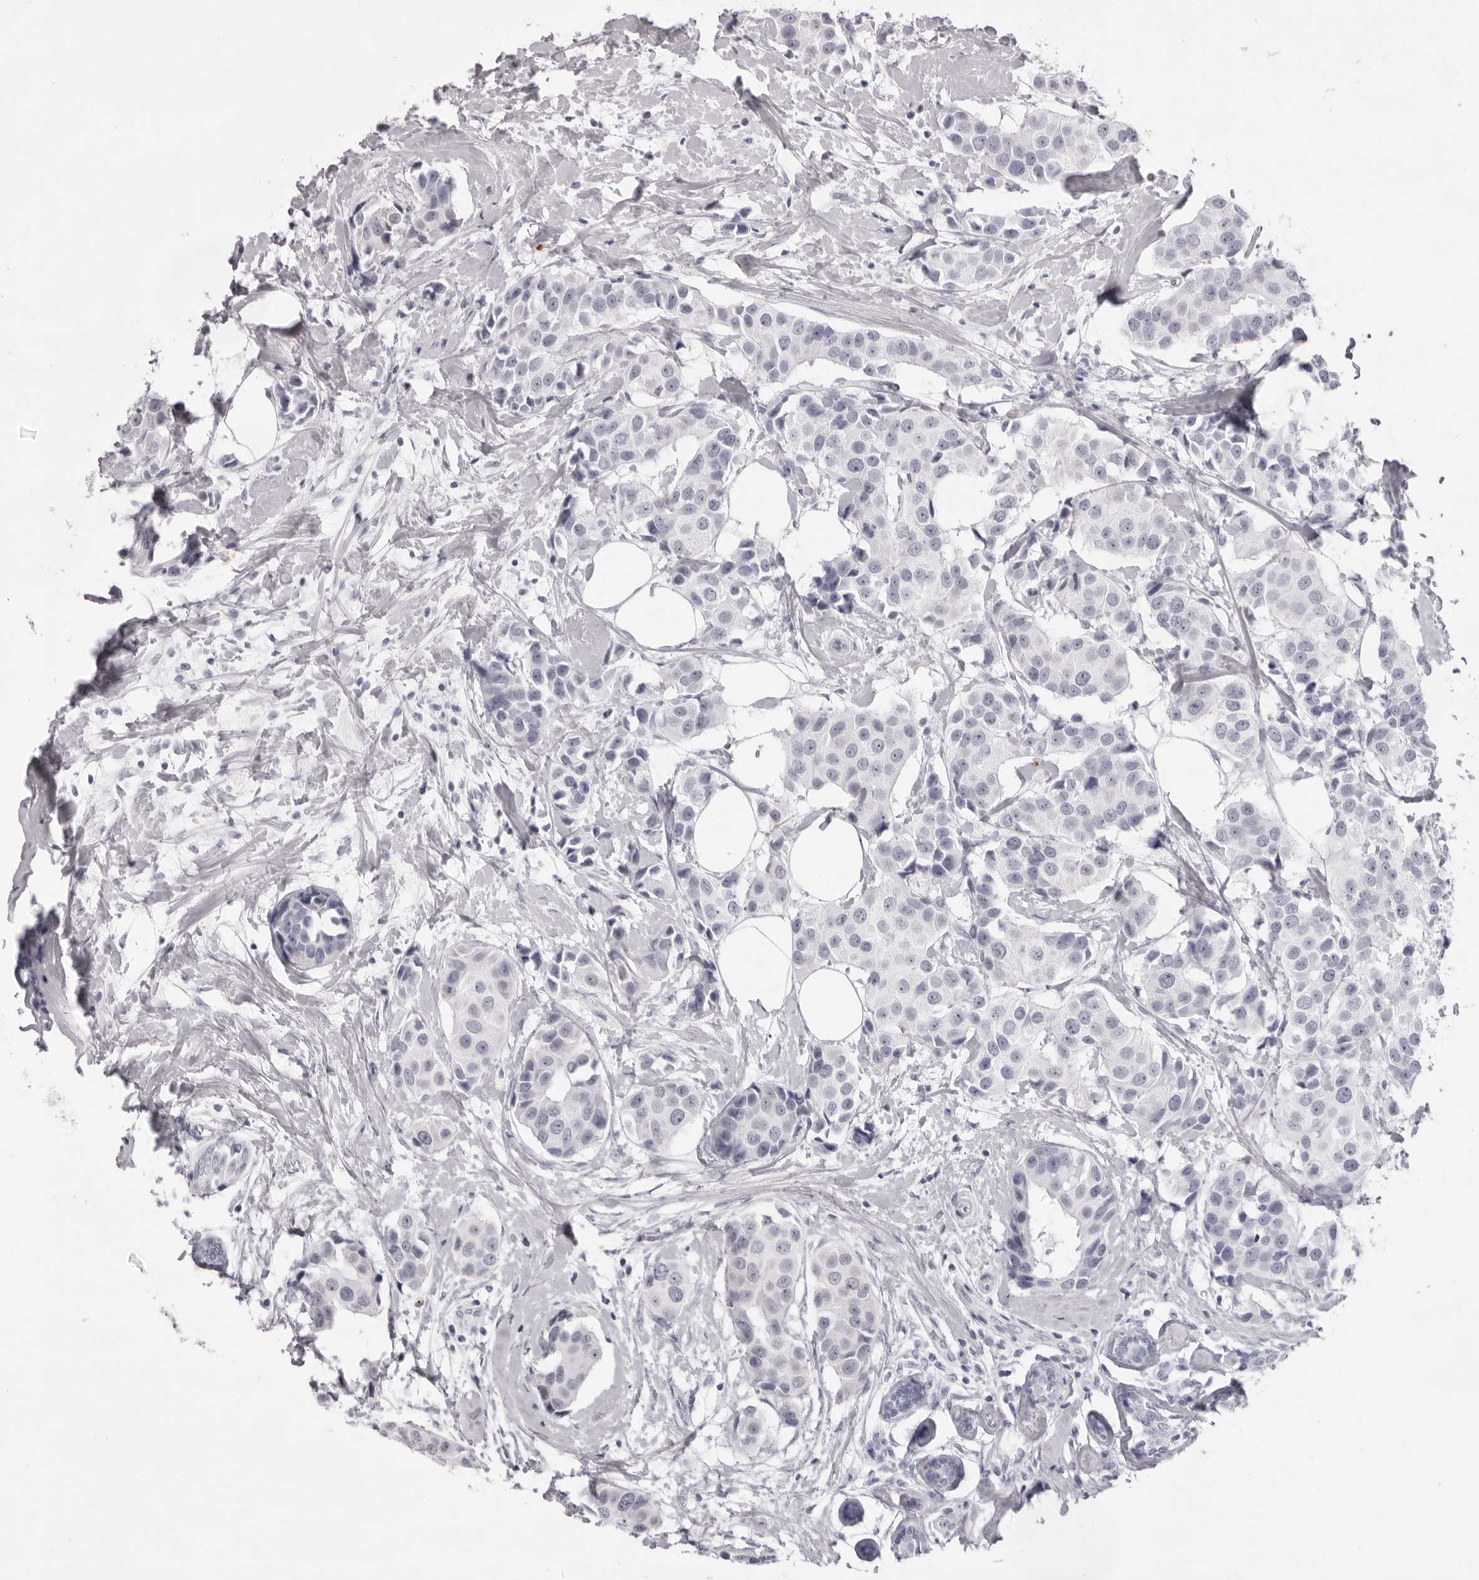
{"staining": {"intensity": "negative", "quantity": "none", "location": "none"}, "tissue": "breast cancer", "cell_type": "Tumor cells", "image_type": "cancer", "snomed": [{"axis": "morphology", "description": "Normal tissue, NOS"}, {"axis": "morphology", "description": "Duct carcinoma"}, {"axis": "topography", "description": "Breast"}], "caption": "The image reveals no staining of tumor cells in breast cancer. Nuclei are stained in blue.", "gene": "SPTA1", "patient": {"sex": "female", "age": 39}}